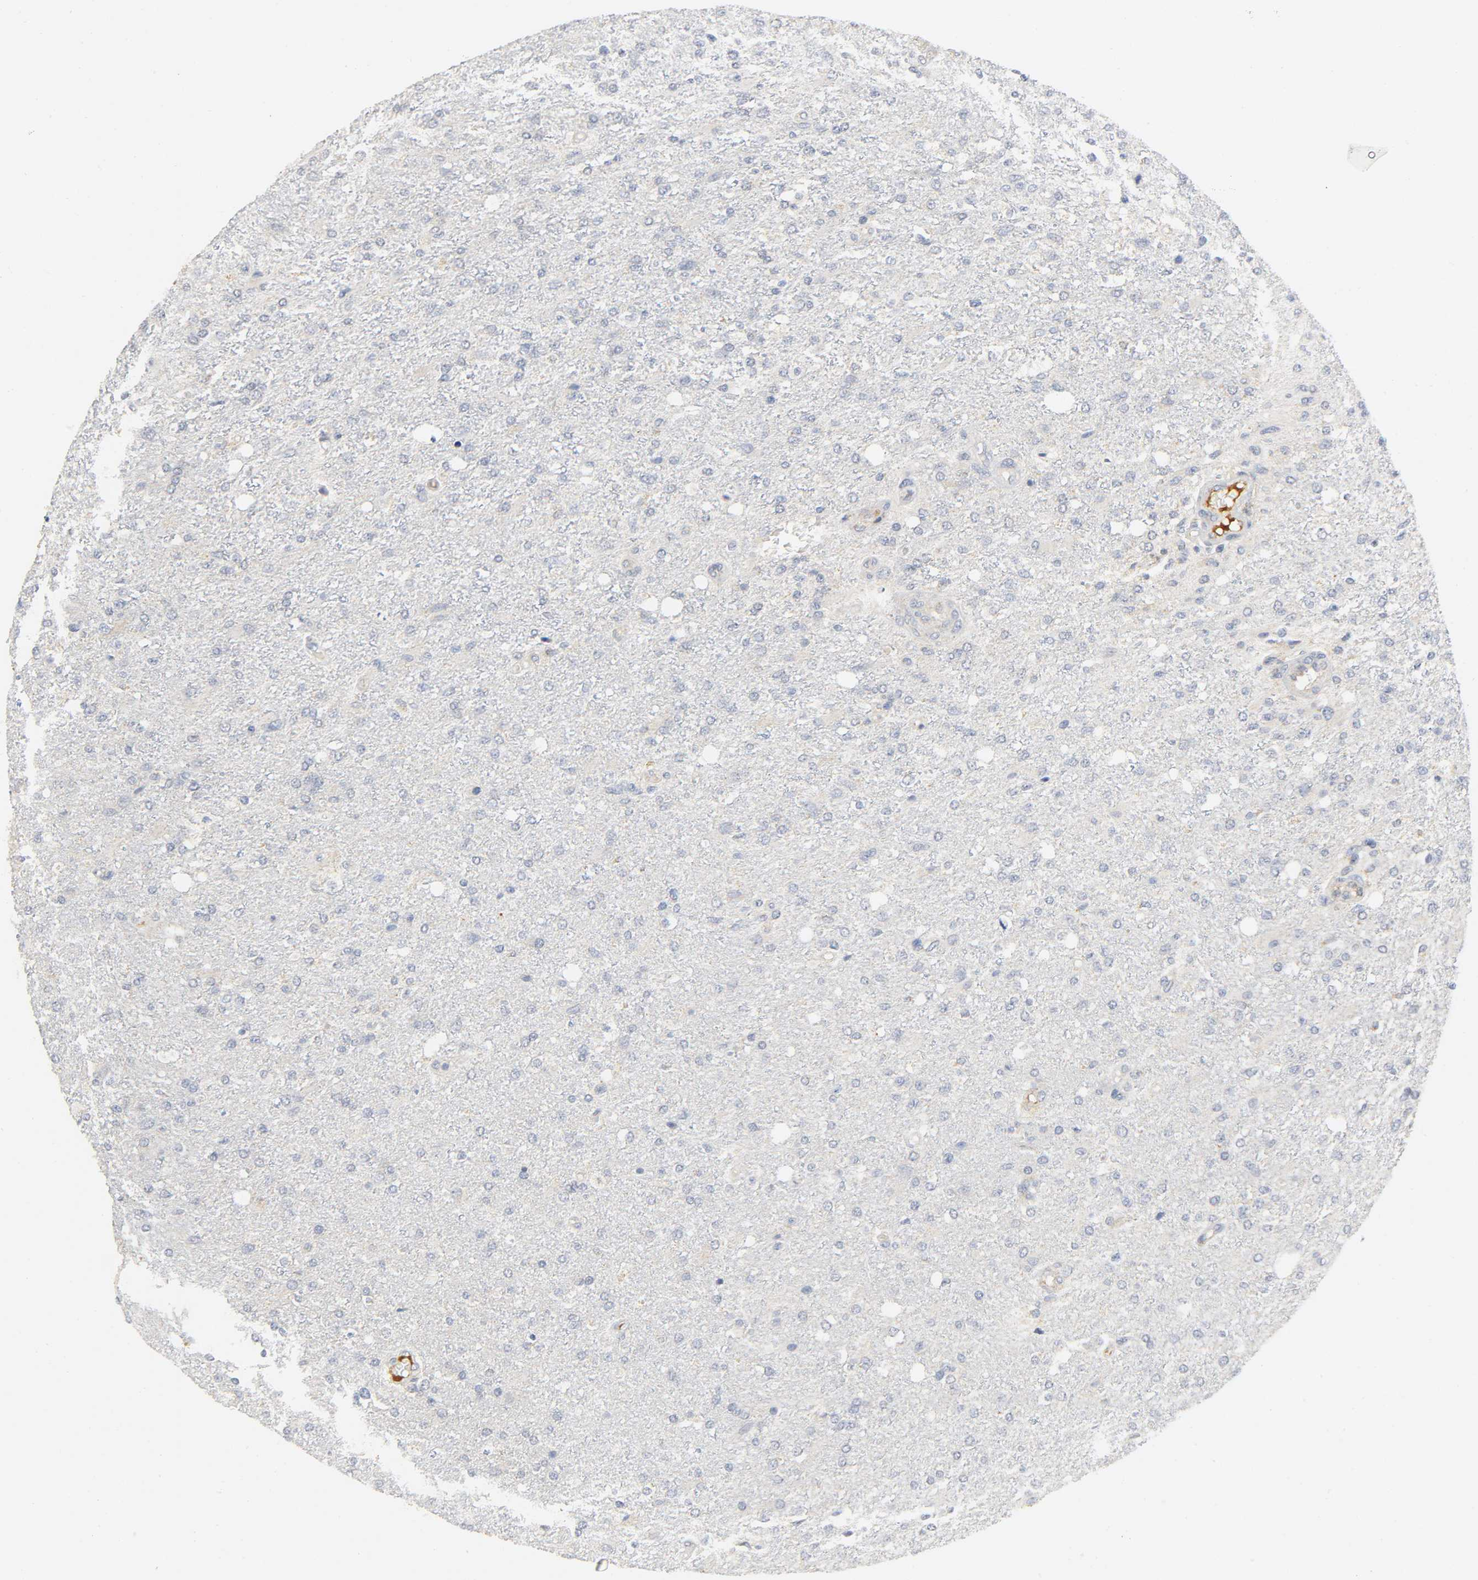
{"staining": {"intensity": "negative", "quantity": "none", "location": "none"}, "tissue": "glioma", "cell_type": "Tumor cells", "image_type": "cancer", "snomed": [{"axis": "morphology", "description": "Glioma, malignant, High grade"}, {"axis": "topography", "description": "Cerebral cortex"}], "caption": "DAB (3,3'-diaminobenzidine) immunohistochemical staining of human malignant glioma (high-grade) displays no significant staining in tumor cells.", "gene": "NRP1", "patient": {"sex": "male", "age": 76}}